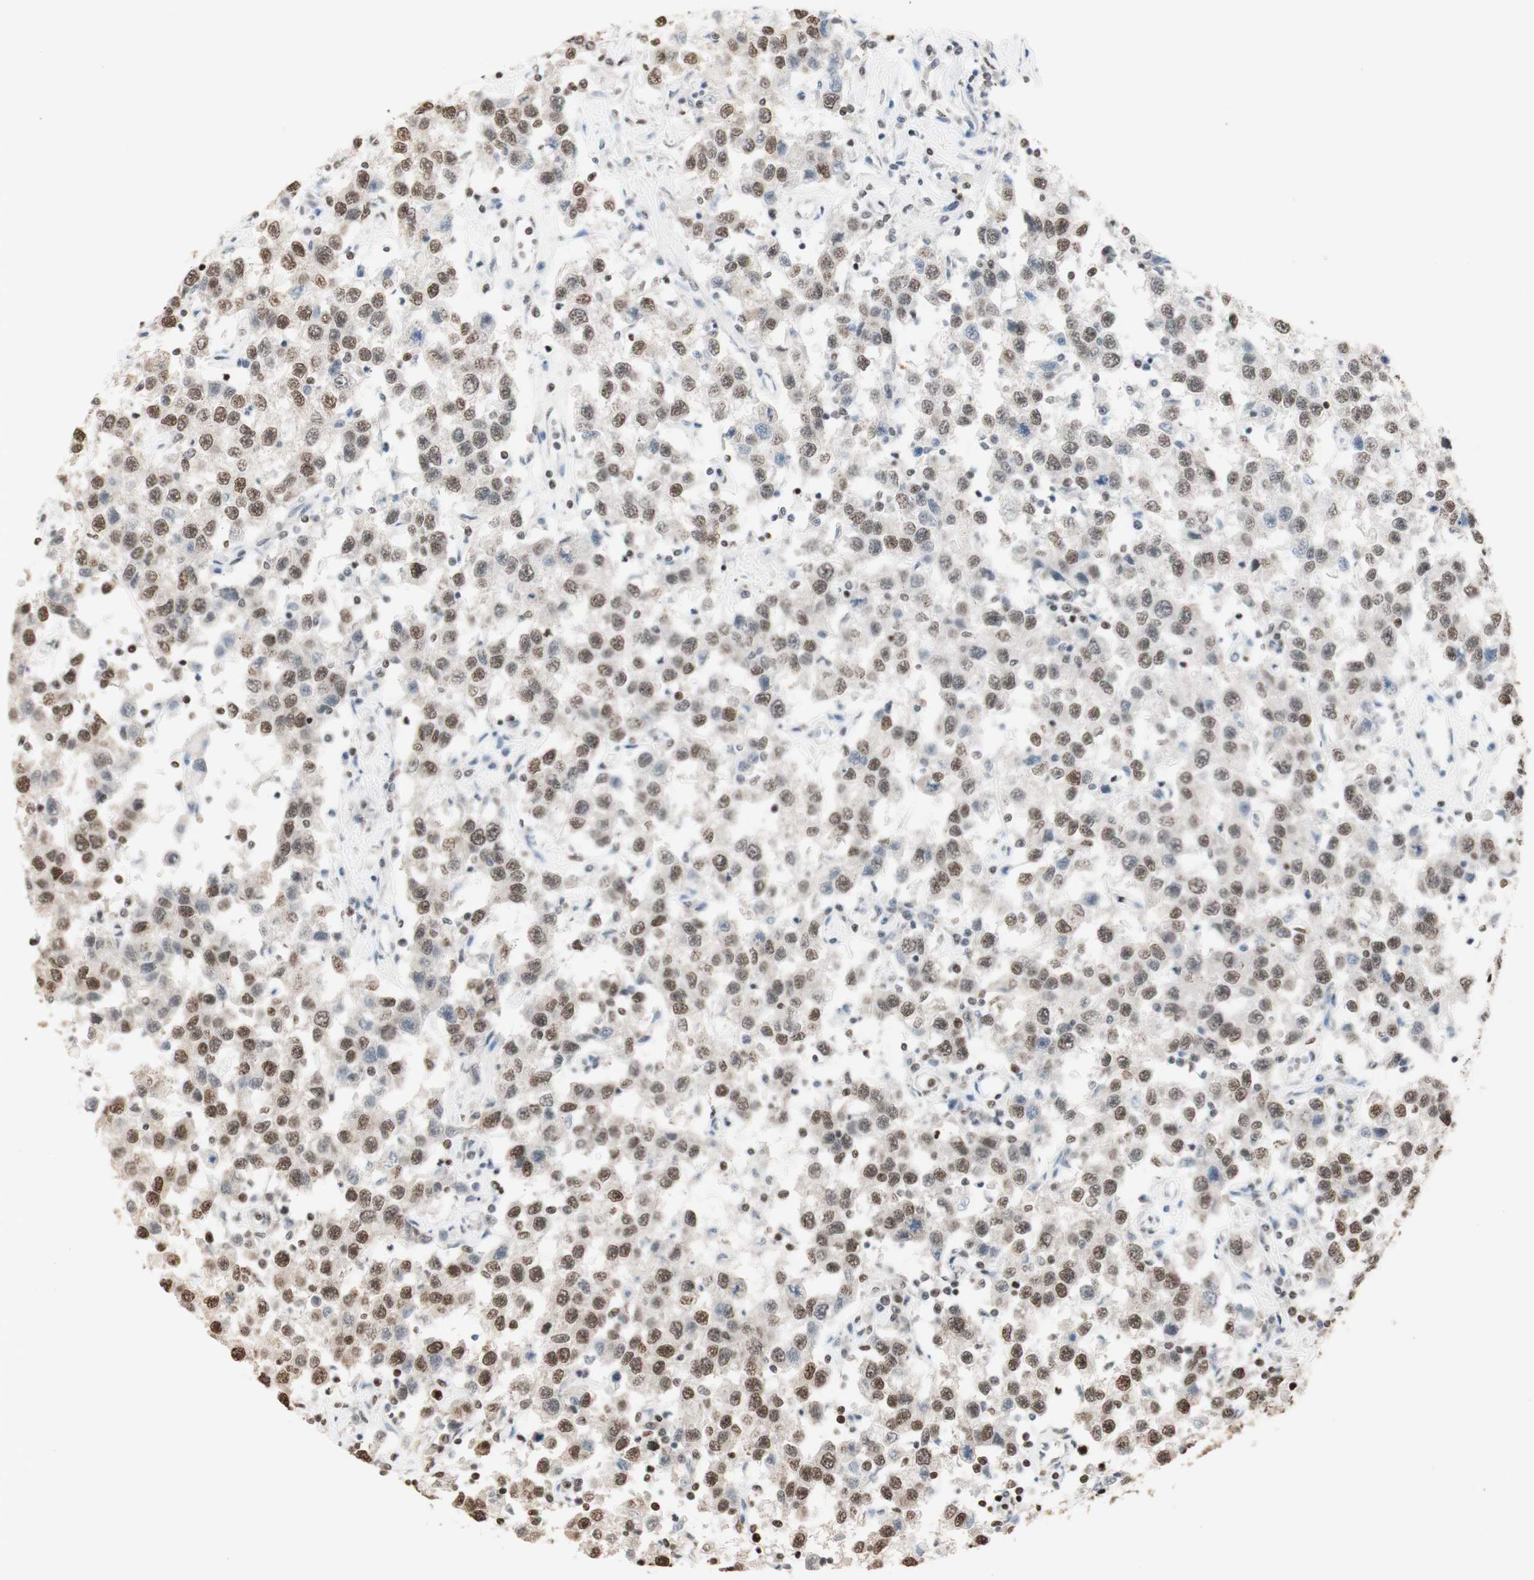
{"staining": {"intensity": "moderate", "quantity": ">75%", "location": "nuclear"}, "tissue": "testis cancer", "cell_type": "Tumor cells", "image_type": "cancer", "snomed": [{"axis": "morphology", "description": "Seminoma, NOS"}, {"axis": "topography", "description": "Testis"}], "caption": "Protein analysis of testis cancer (seminoma) tissue reveals moderate nuclear staining in about >75% of tumor cells.", "gene": "HNRNPA2B1", "patient": {"sex": "male", "age": 41}}